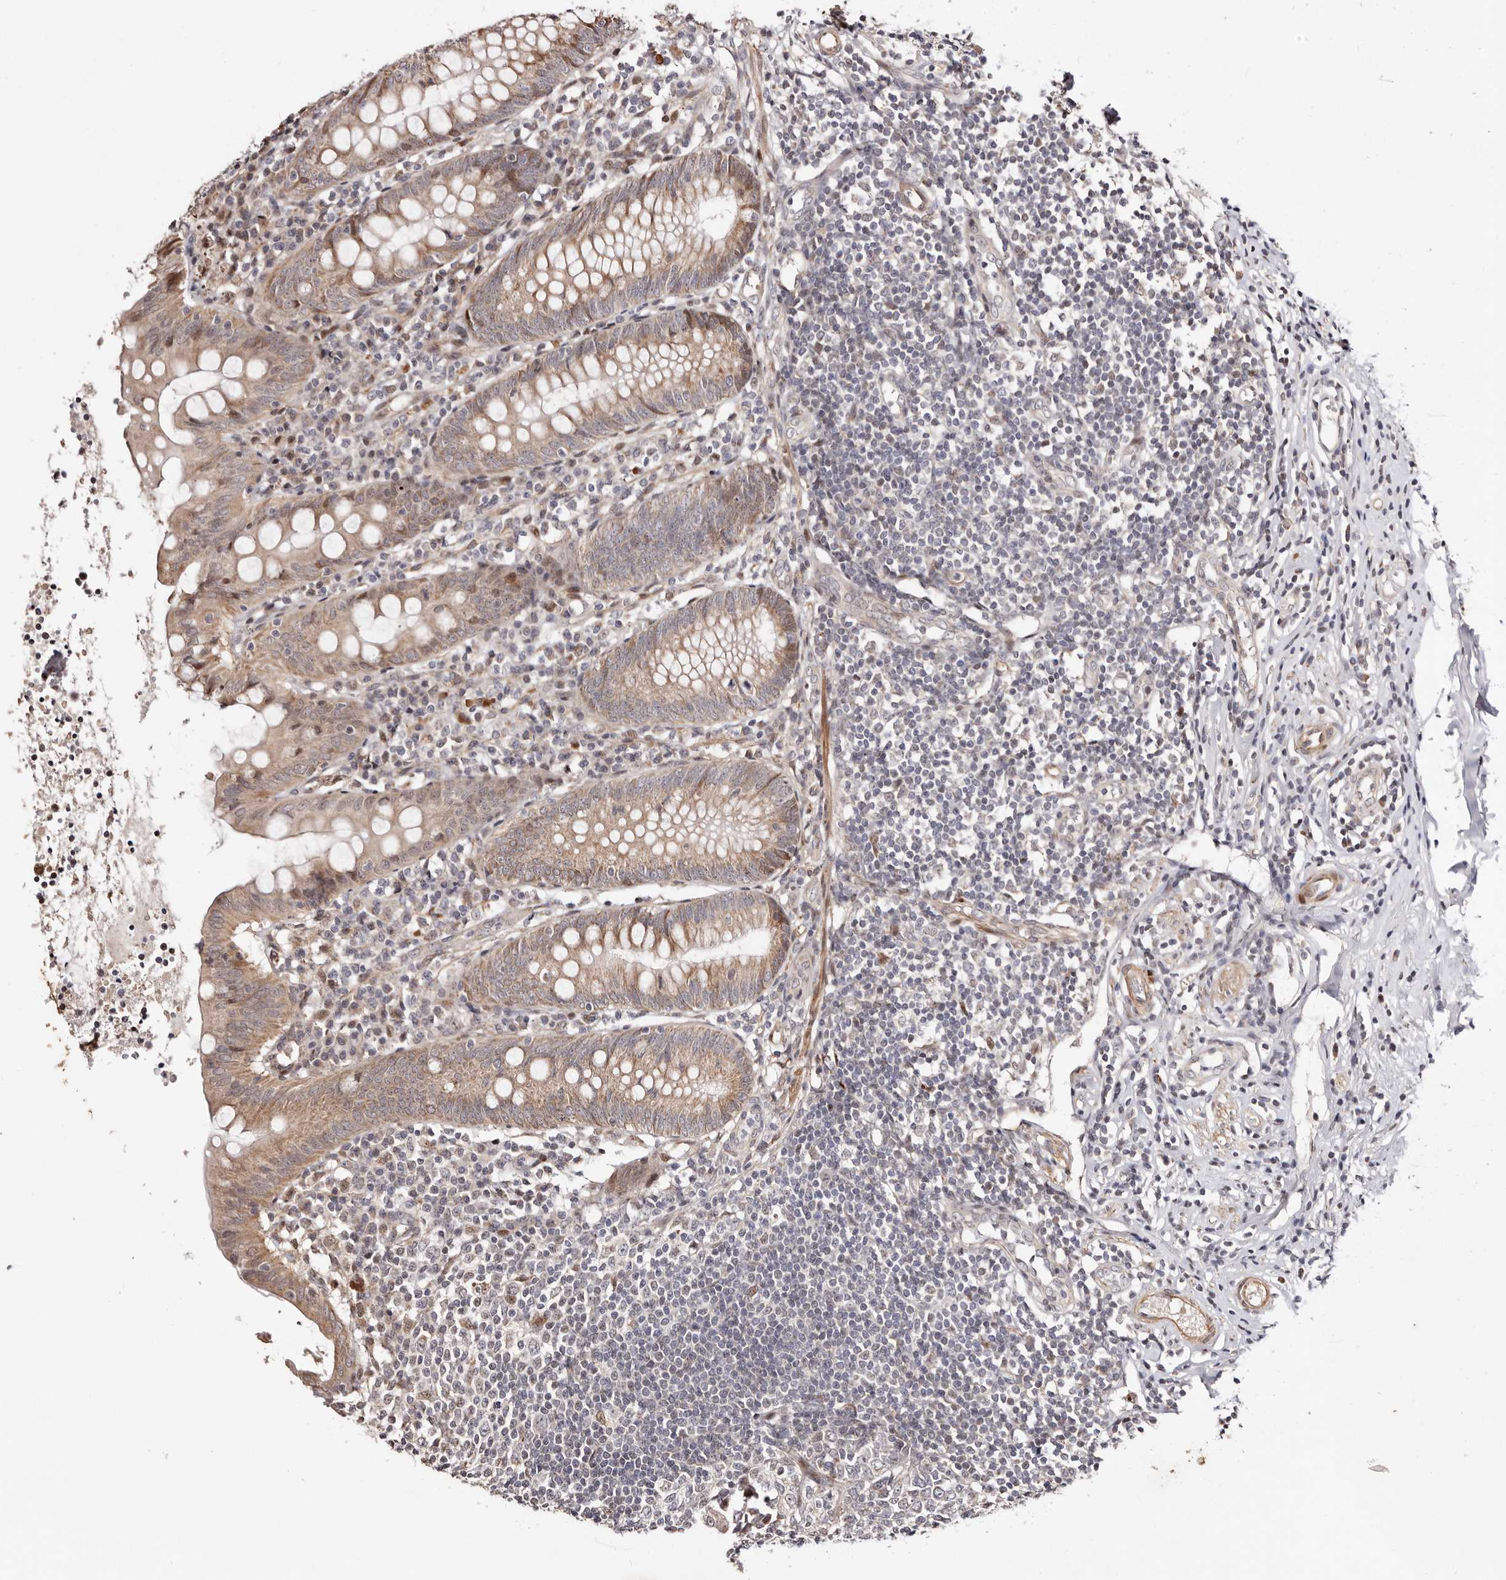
{"staining": {"intensity": "moderate", "quantity": ">75%", "location": "cytoplasmic/membranous"}, "tissue": "appendix", "cell_type": "Glandular cells", "image_type": "normal", "snomed": [{"axis": "morphology", "description": "Normal tissue, NOS"}, {"axis": "topography", "description": "Appendix"}], "caption": "Immunohistochemical staining of benign appendix shows medium levels of moderate cytoplasmic/membranous expression in approximately >75% of glandular cells.", "gene": "HIVEP3", "patient": {"sex": "female", "age": 54}}